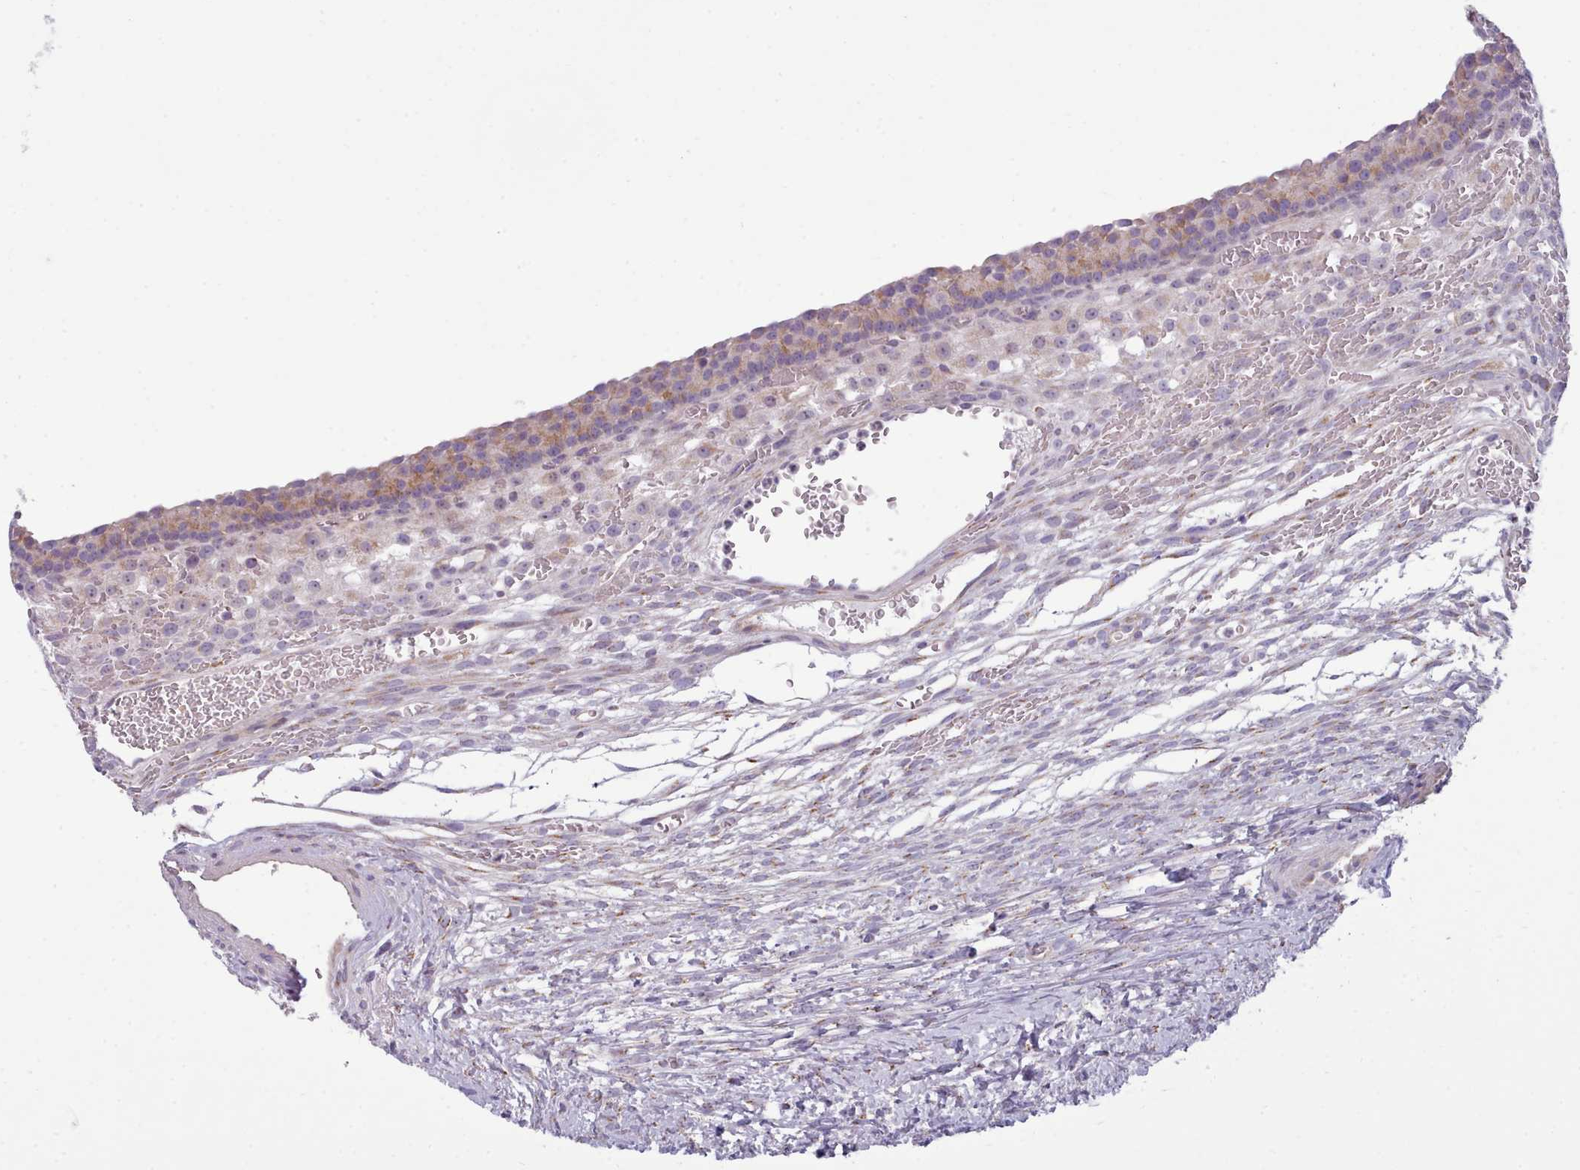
{"staining": {"intensity": "weak", "quantity": ">75%", "location": "cytoplasmic/membranous"}, "tissue": "ovary", "cell_type": "Follicle cells", "image_type": "normal", "snomed": [{"axis": "morphology", "description": "Normal tissue, NOS"}, {"axis": "topography", "description": "Ovary"}], "caption": "Immunohistochemical staining of normal human ovary displays >75% levels of weak cytoplasmic/membranous protein staining in approximately >75% of follicle cells.", "gene": "SLC52A3", "patient": {"sex": "female", "age": 39}}